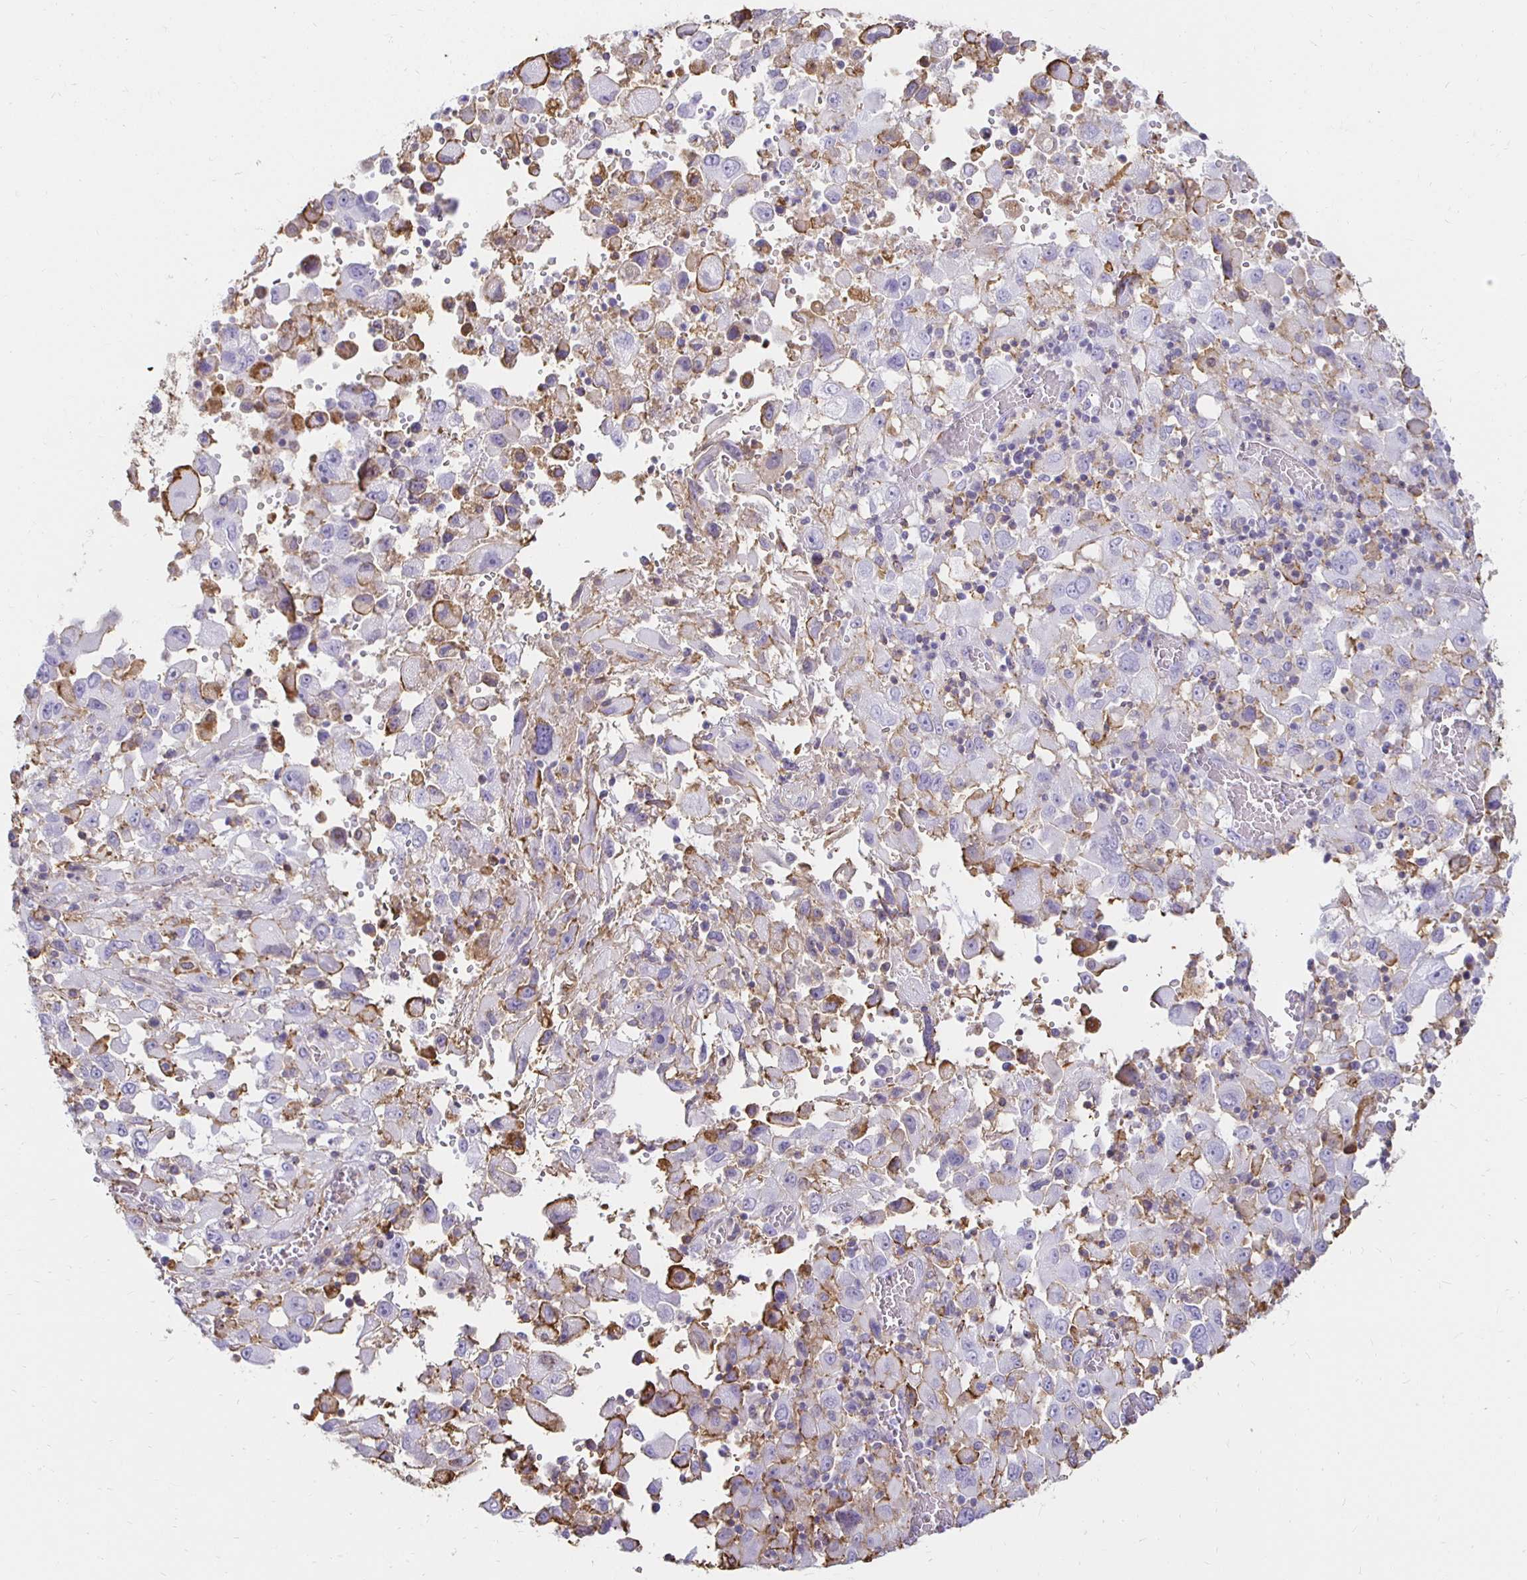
{"staining": {"intensity": "negative", "quantity": "none", "location": "none"}, "tissue": "melanoma", "cell_type": "Tumor cells", "image_type": "cancer", "snomed": [{"axis": "morphology", "description": "Malignant melanoma, Metastatic site"}, {"axis": "topography", "description": "Soft tissue"}], "caption": "High power microscopy micrograph of an immunohistochemistry (IHC) image of melanoma, revealing no significant staining in tumor cells. (Stains: DAB immunohistochemistry (IHC) with hematoxylin counter stain, Microscopy: brightfield microscopy at high magnification).", "gene": "TAS1R3", "patient": {"sex": "male", "age": 50}}